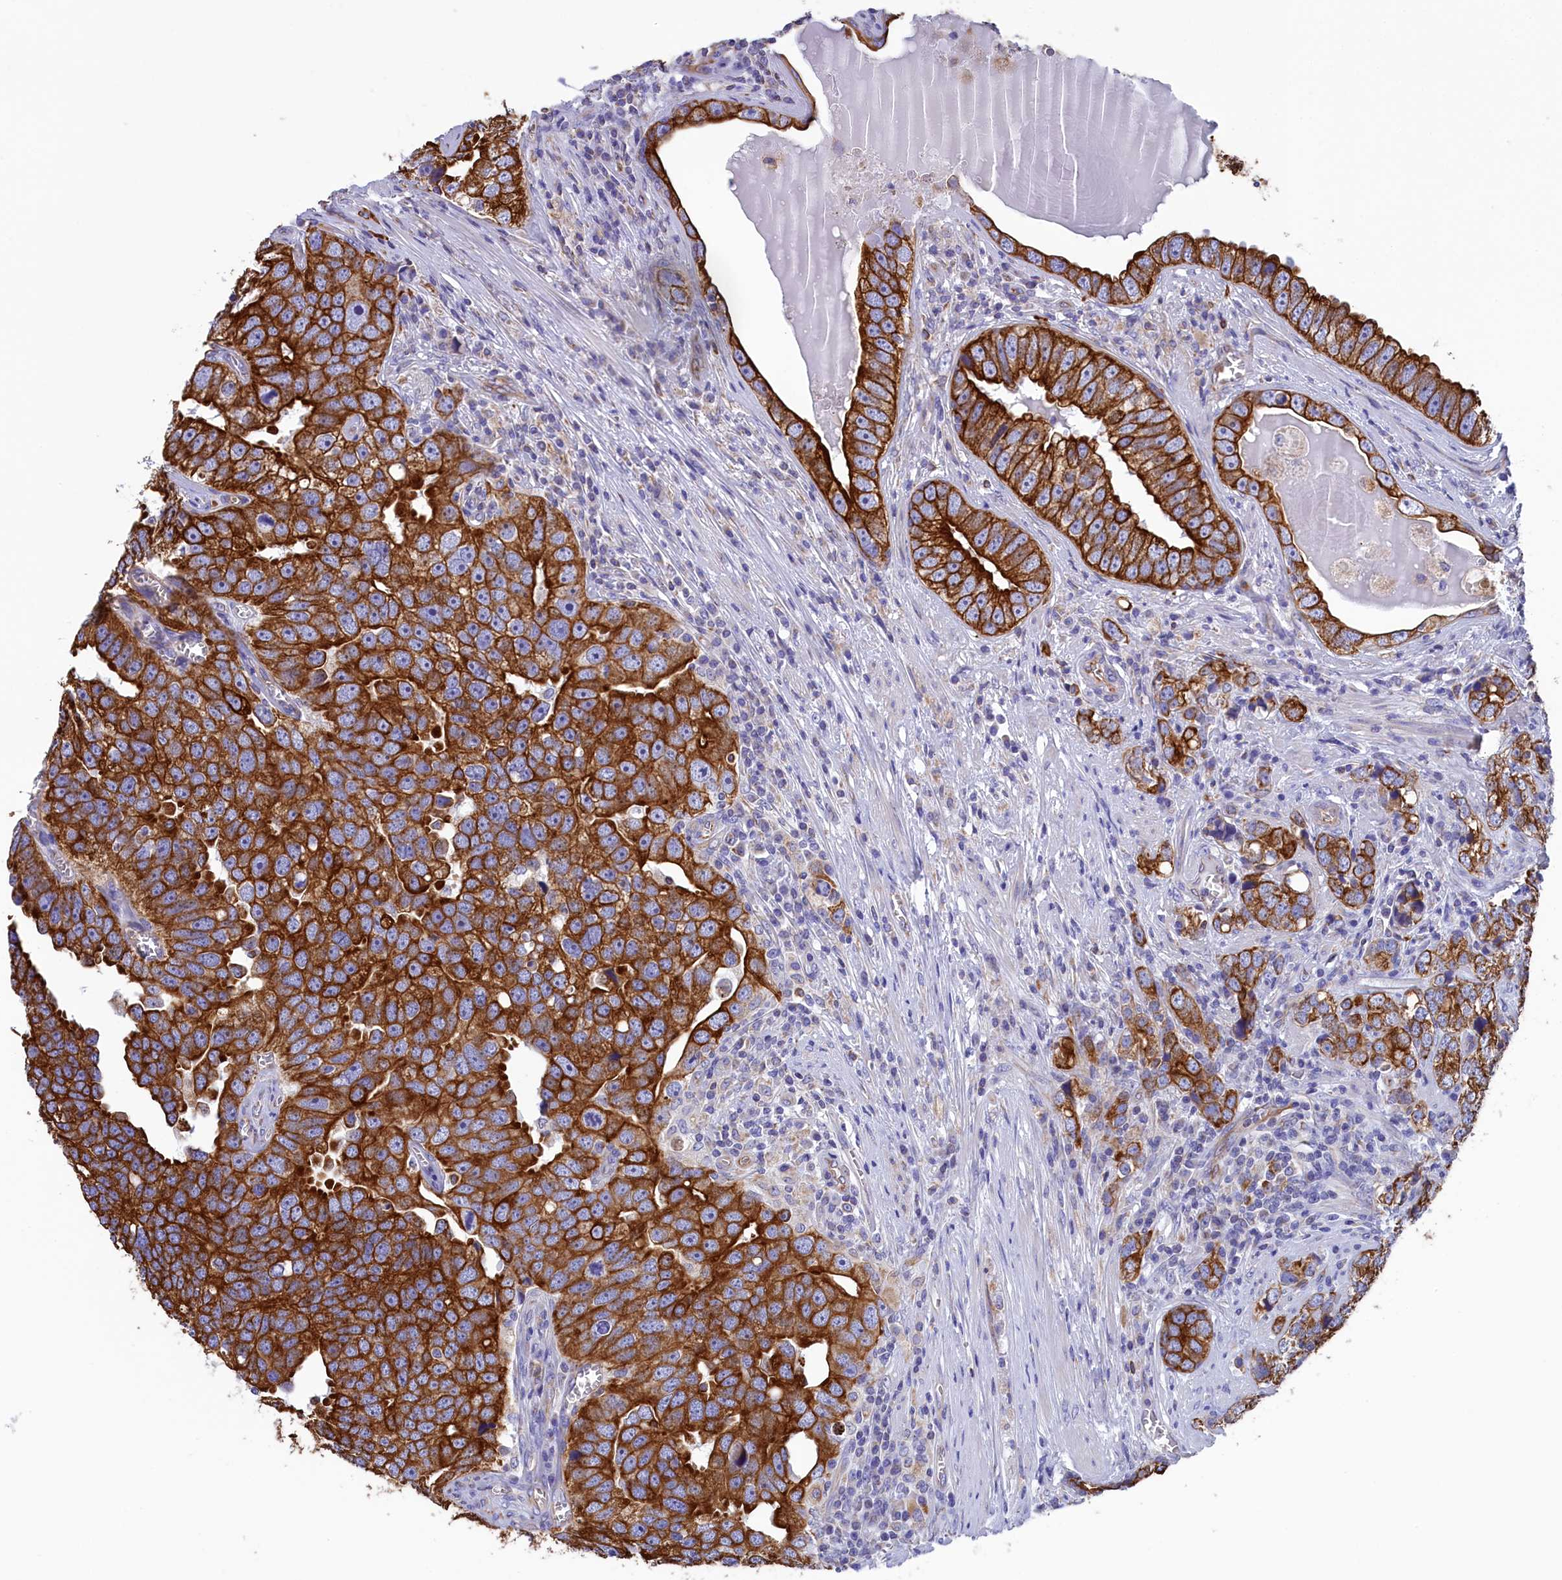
{"staining": {"intensity": "strong", "quantity": ">75%", "location": "cytoplasmic/membranous"}, "tissue": "prostate cancer", "cell_type": "Tumor cells", "image_type": "cancer", "snomed": [{"axis": "morphology", "description": "Adenocarcinoma, High grade"}, {"axis": "topography", "description": "Prostate"}], "caption": "Immunohistochemistry image of prostate high-grade adenocarcinoma stained for a protein (brown), which shows high levels of strong cytoplasmic/membranous staining in approximately >75% of tumor cells.", "gene": "GATB", "patient": {"sex": "male", "age": 71}}